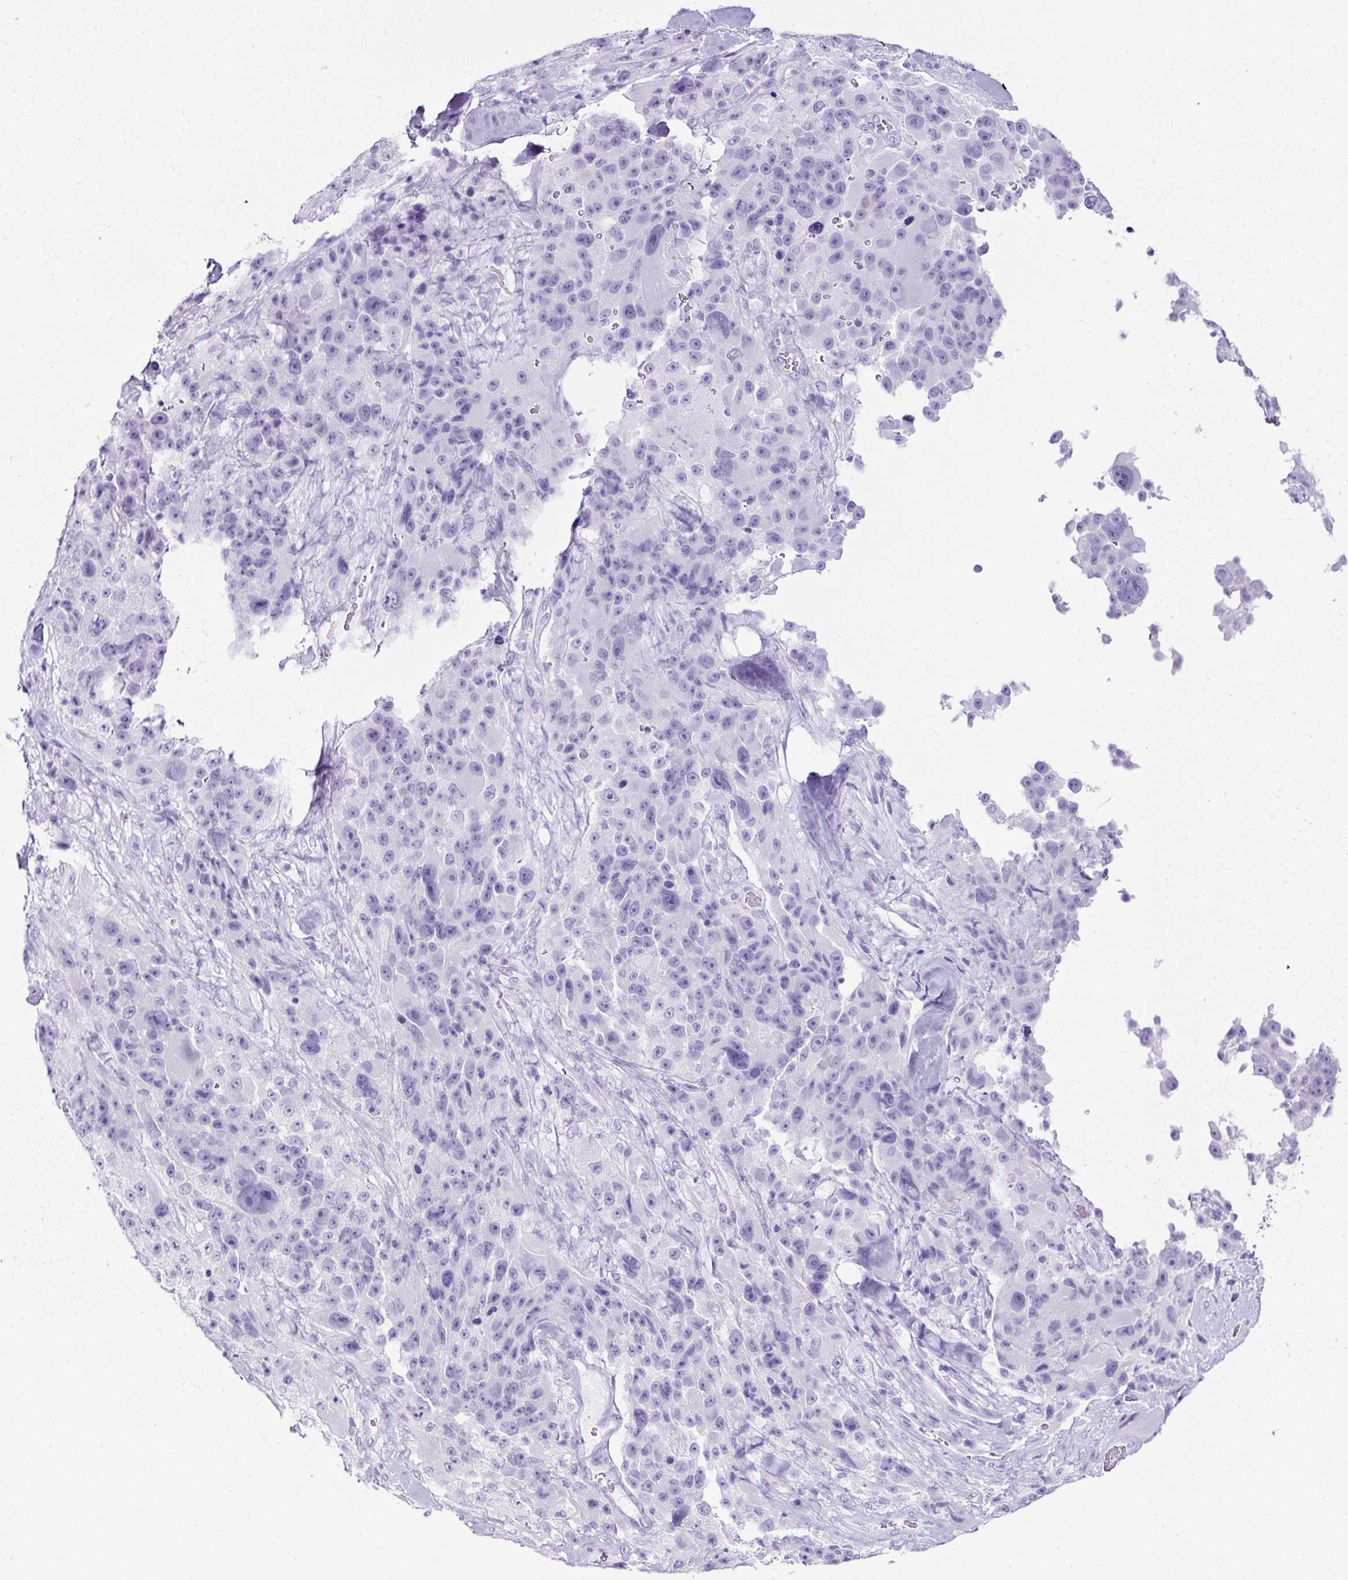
{"staining": {"intensity": "negative", "quantity": "none", "location": "none"}, "tissue": "melanoma", "cell_type": "Tumor cells", "image_type": "cancer", "snomed": [{"axis": "morphology", "description": "Malignant melanoma, Metastatic site"}, {"axis": "topography", "description": "Lymph node"}], "caption": "Image shows no significant protein positivity in tumor cells of malignant melanoma (metastatic site).", "gene": "TMEM200B", "patient": {"sex": "male", "age": 62}}